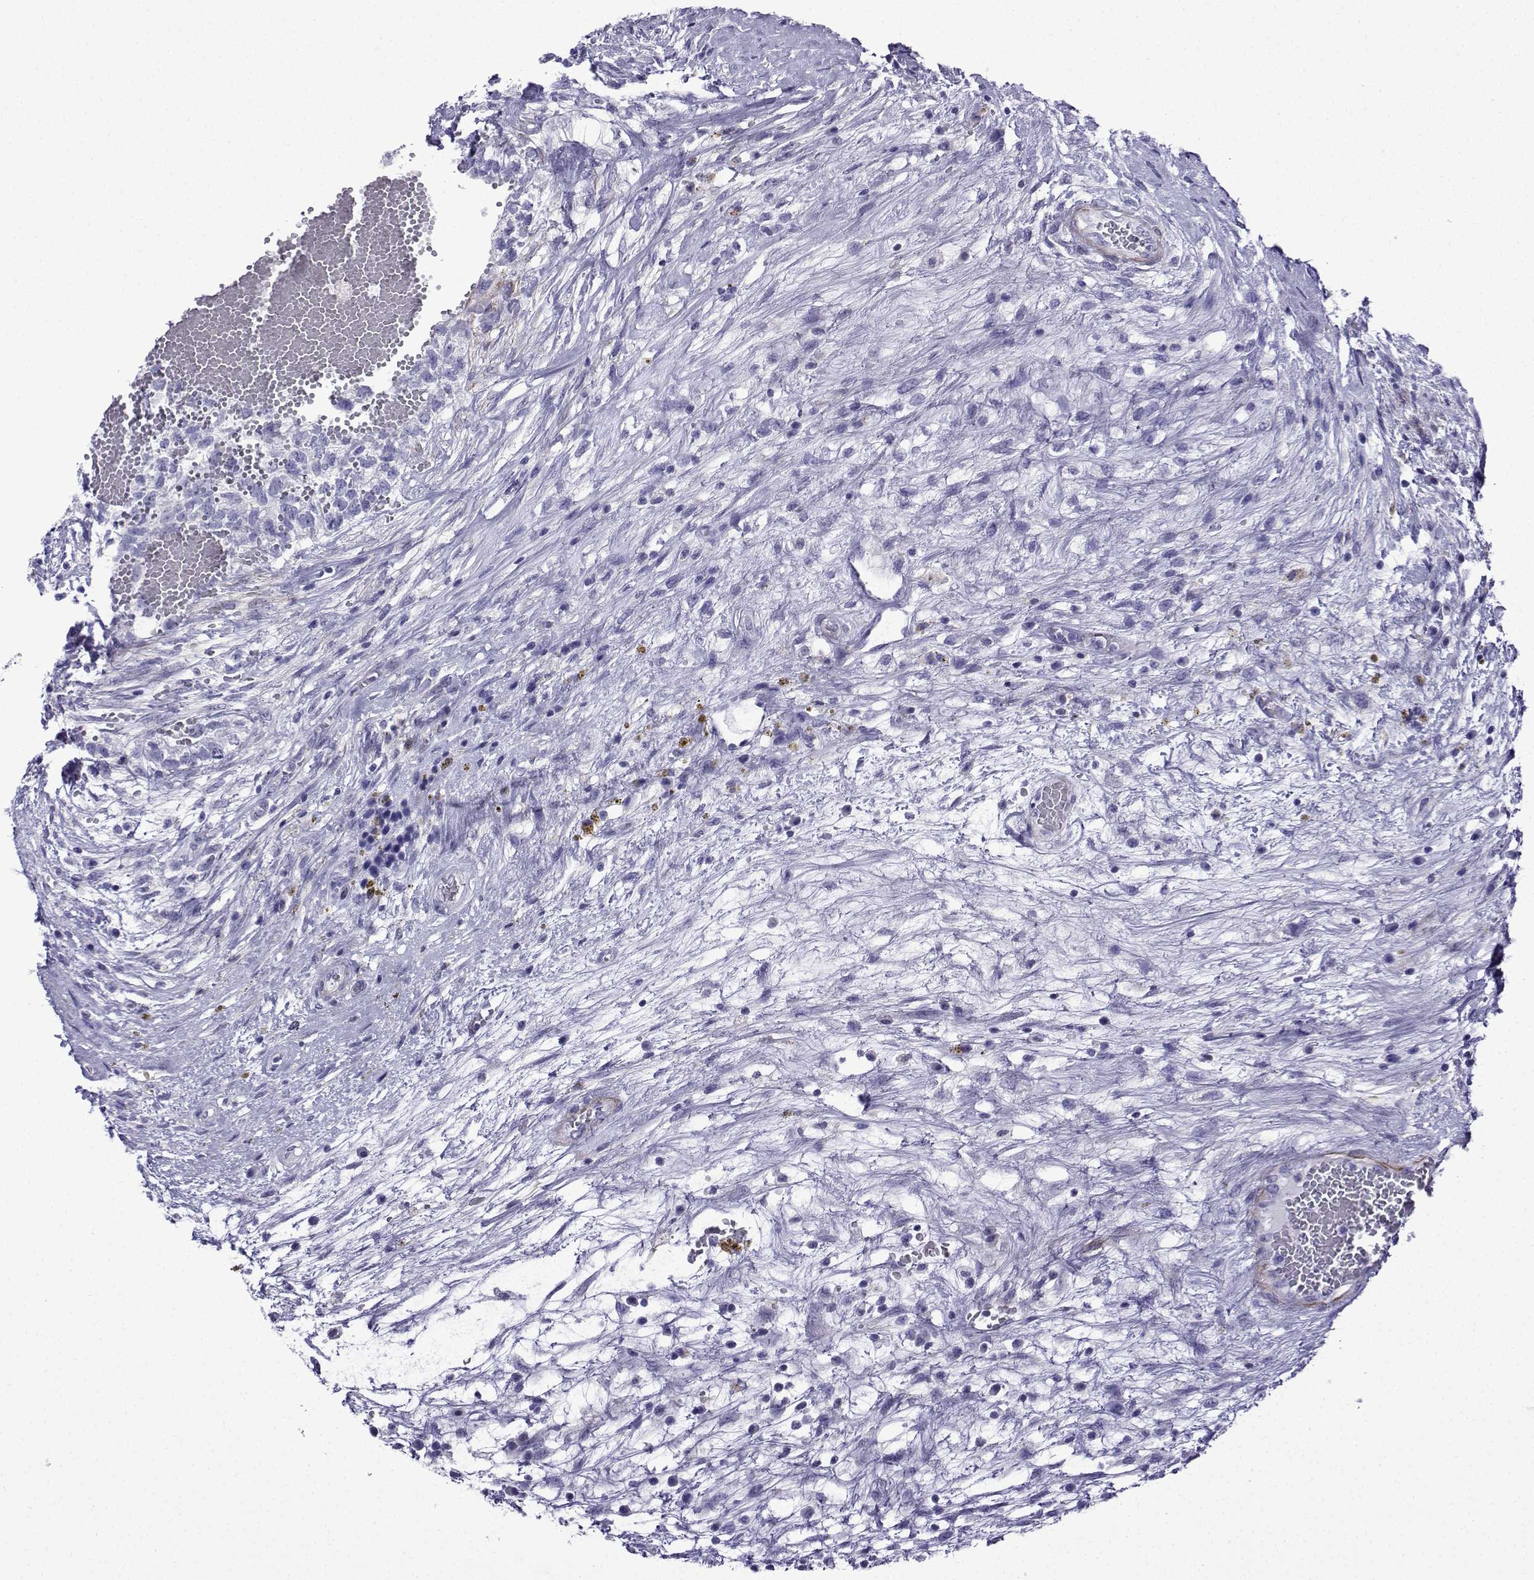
{"staining": {"intensity": "negative", "quantity": "none", "location": "none"}, "tissue": "testis cancer", "cell_type": "Tumor cells", "image_type": "cancer", "snomed": [{"axis": "morphology", "description": "Normal tissue, NOS"}, {"axis": "morphology", "description": "Carcinoma, Embryonal, NOS"}, {"axis": "topography", "description": "Testis"}, {"axis": "topography", "description": "Epididymis"}], "caption": "There is no significant expression in tumor cells of testis cancer (embryonal carcinoma). (IHC, brightfield microscopy, high magnification).", "gene": "KCNF1", "patient": {"sex": "male", "age": 32}}